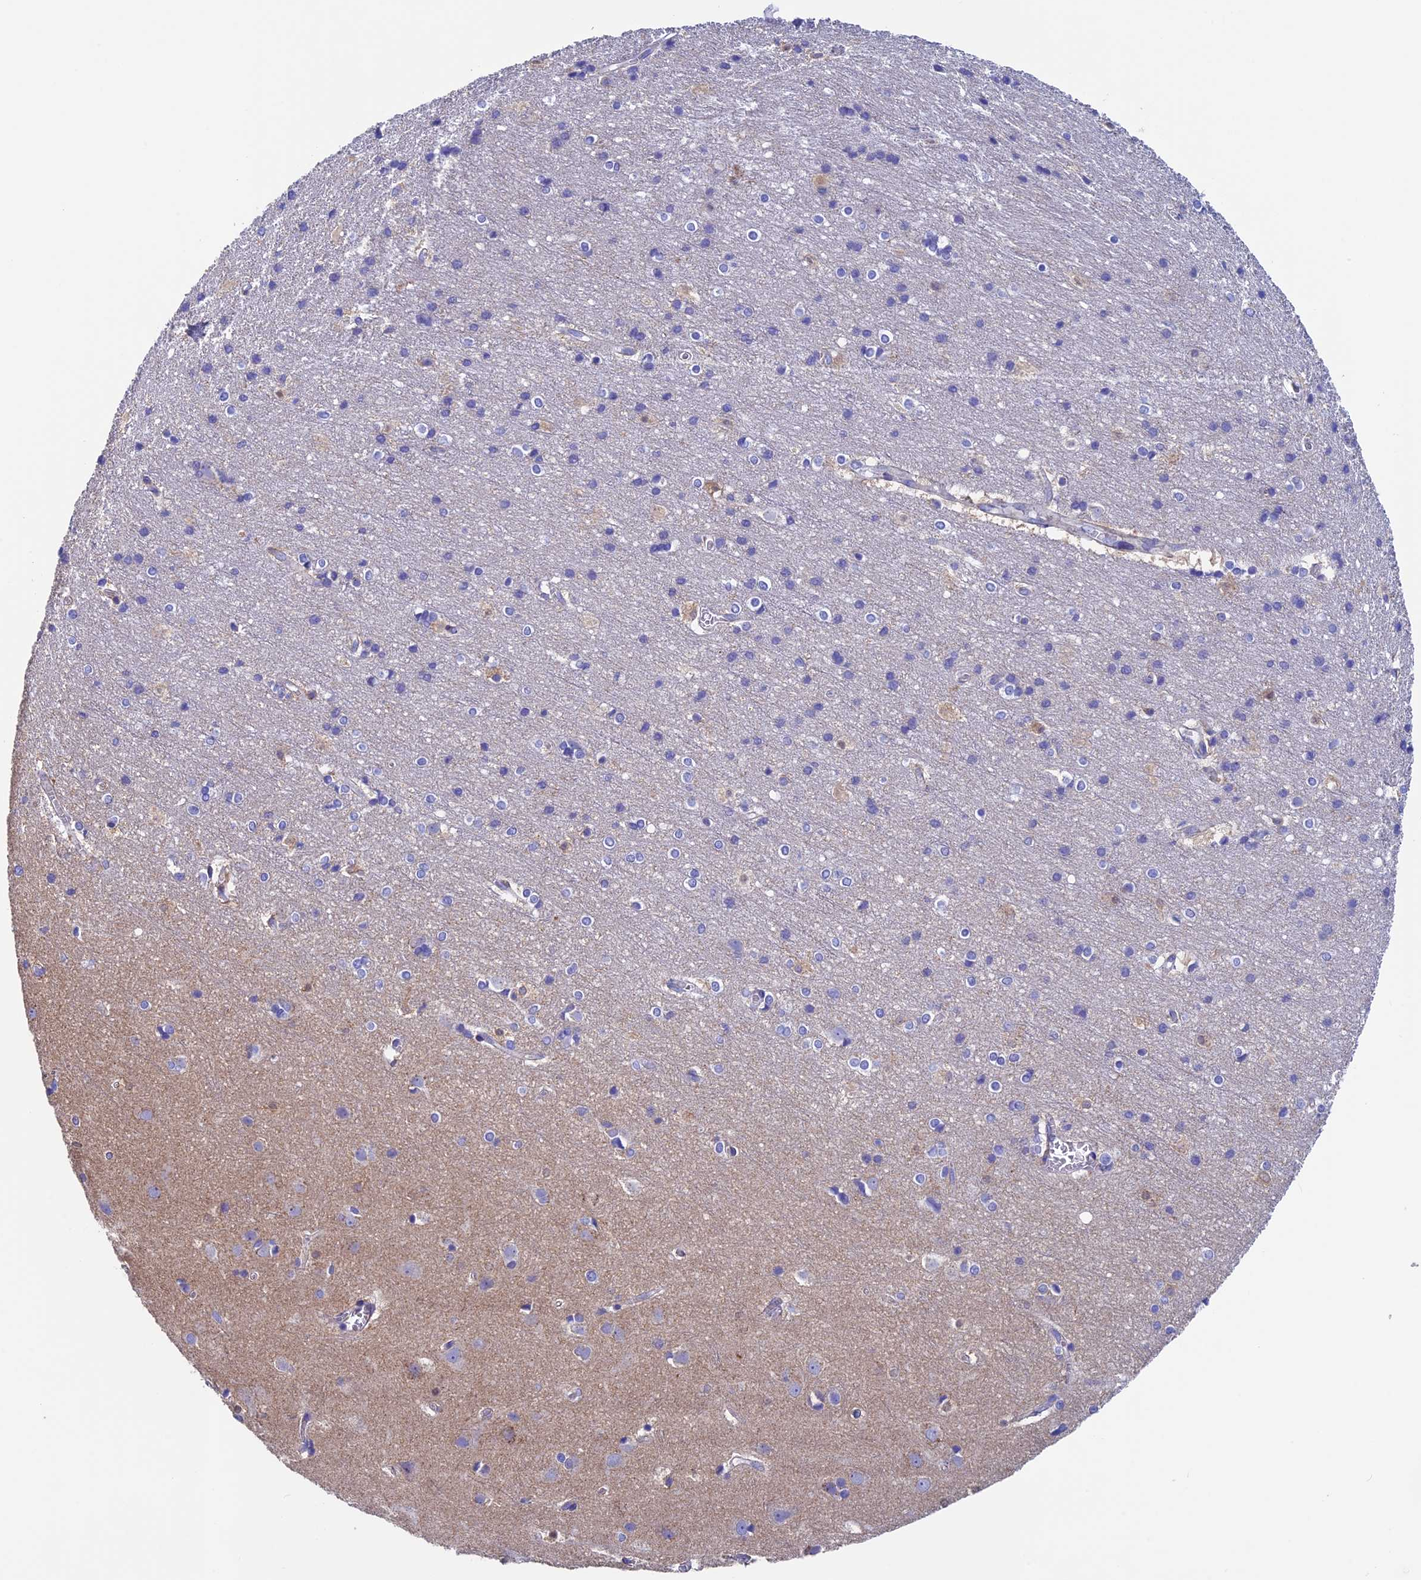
{"staining": {"intensity": "negative", "quantity": "none", "location": "none"}, "tissue": "cerebral cortex", "cell_type": "Endothelial cells", "image_type": "normal", "snomed": [{"axis": "morphology", "description": "Normal tissue, NOS"}, {"axis": "topography", "description": "Cerebral cortex"}], "caption": "Endothelial cells show no significant protein expression in normal cerebral cortex.", "gene": "SEPTIN1", "patient": {"sex": "male", "age": 54}}